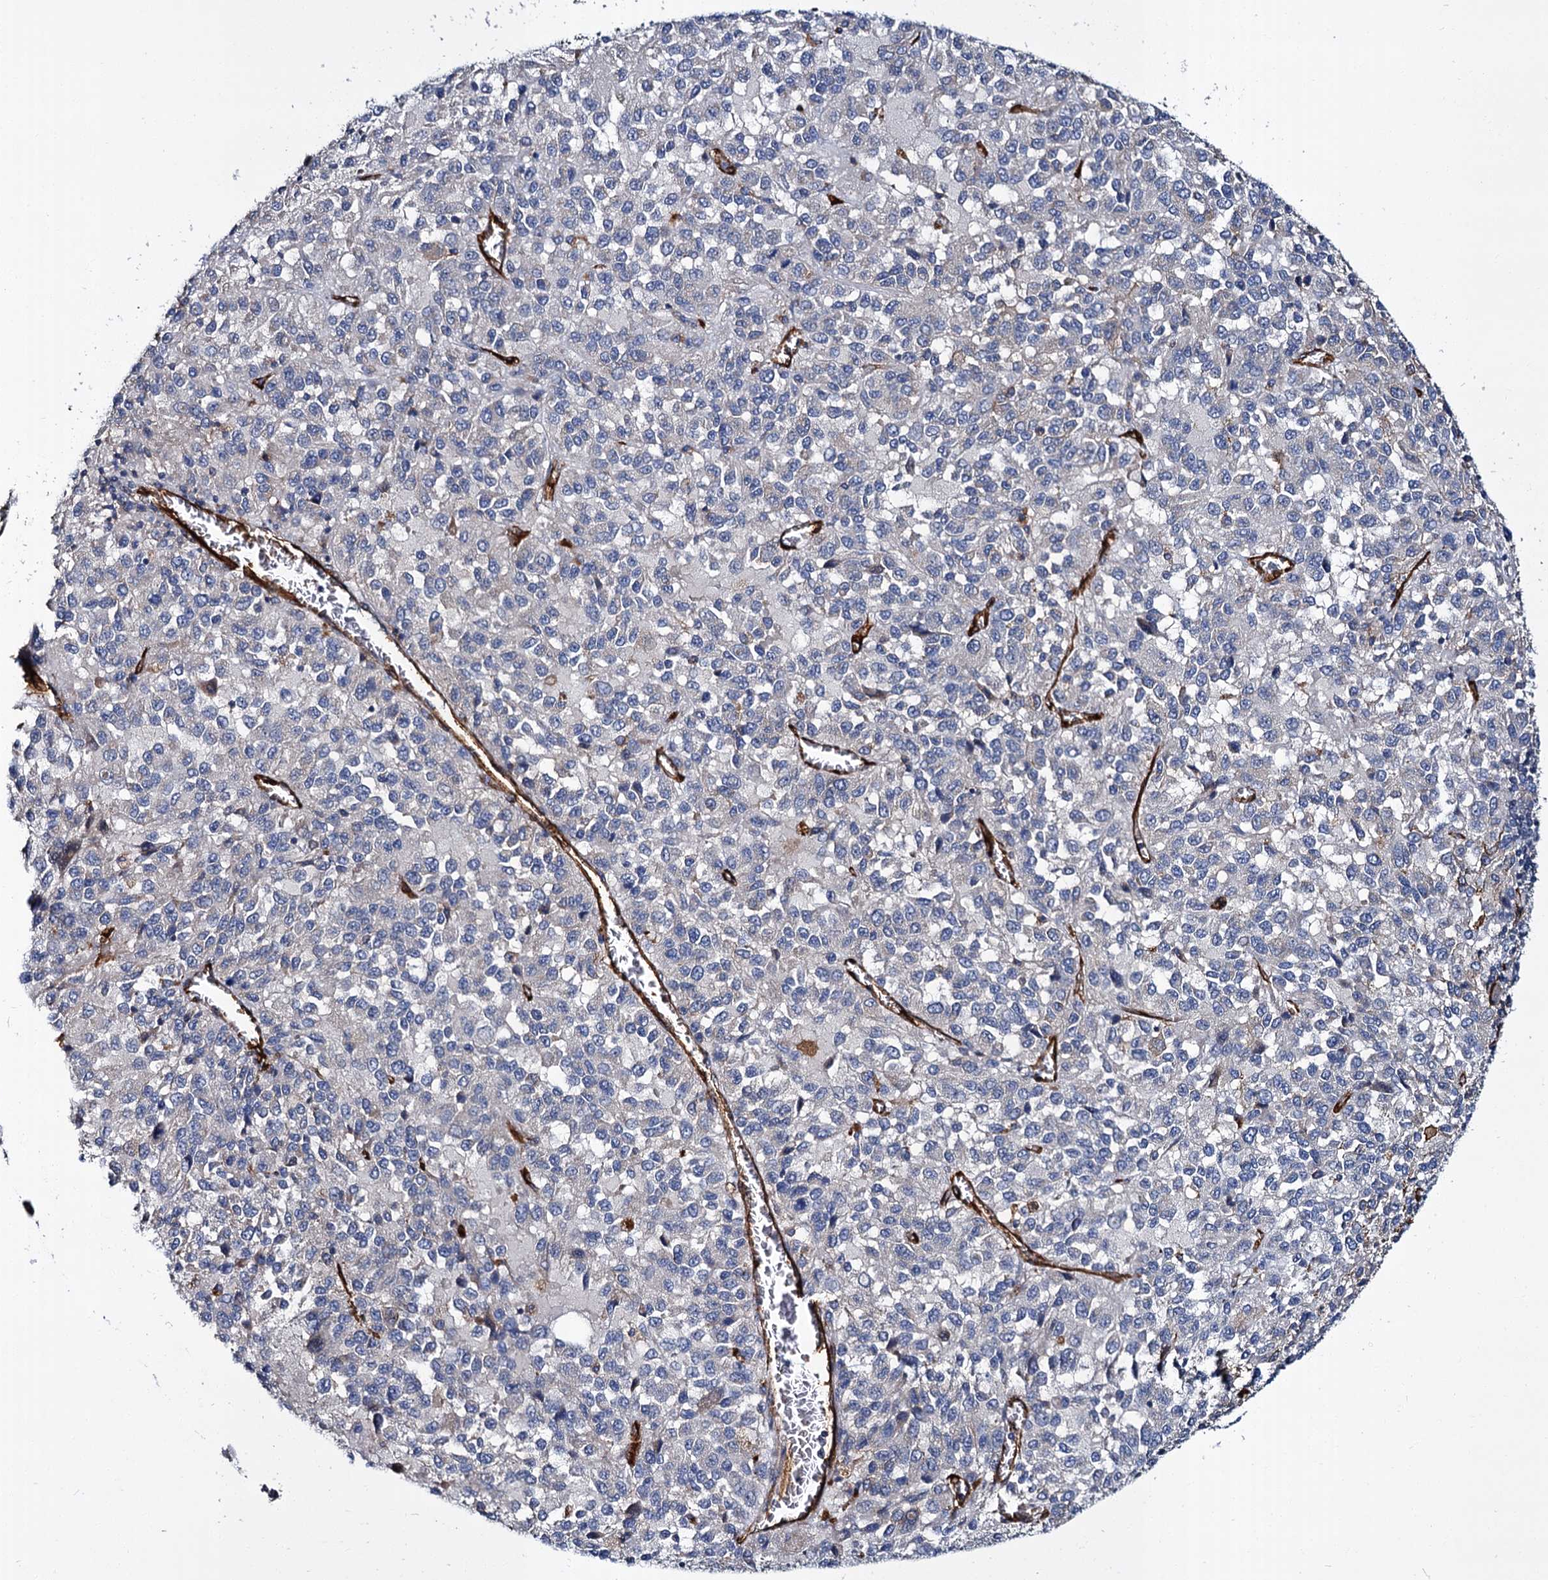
{"staining": {"intensity": "negative", "quantity": "none", "location": "none"}, "tissue": "melanoma", "cell_type": "Tumor cells", "image_type": "cancer", "snomed": [{"axis": "morphology", "description": "Malignant melanoma, Metastatic site"}, {"axis": "topography", "description": "Lung"}], "caption": "A micrograph of malignant melanoma (metastatic site) stained for a protein demonstrates no brown staining in tumor cells.", "gene": "CACNA1C", "patient": {"sex": "male", "age": 64}}